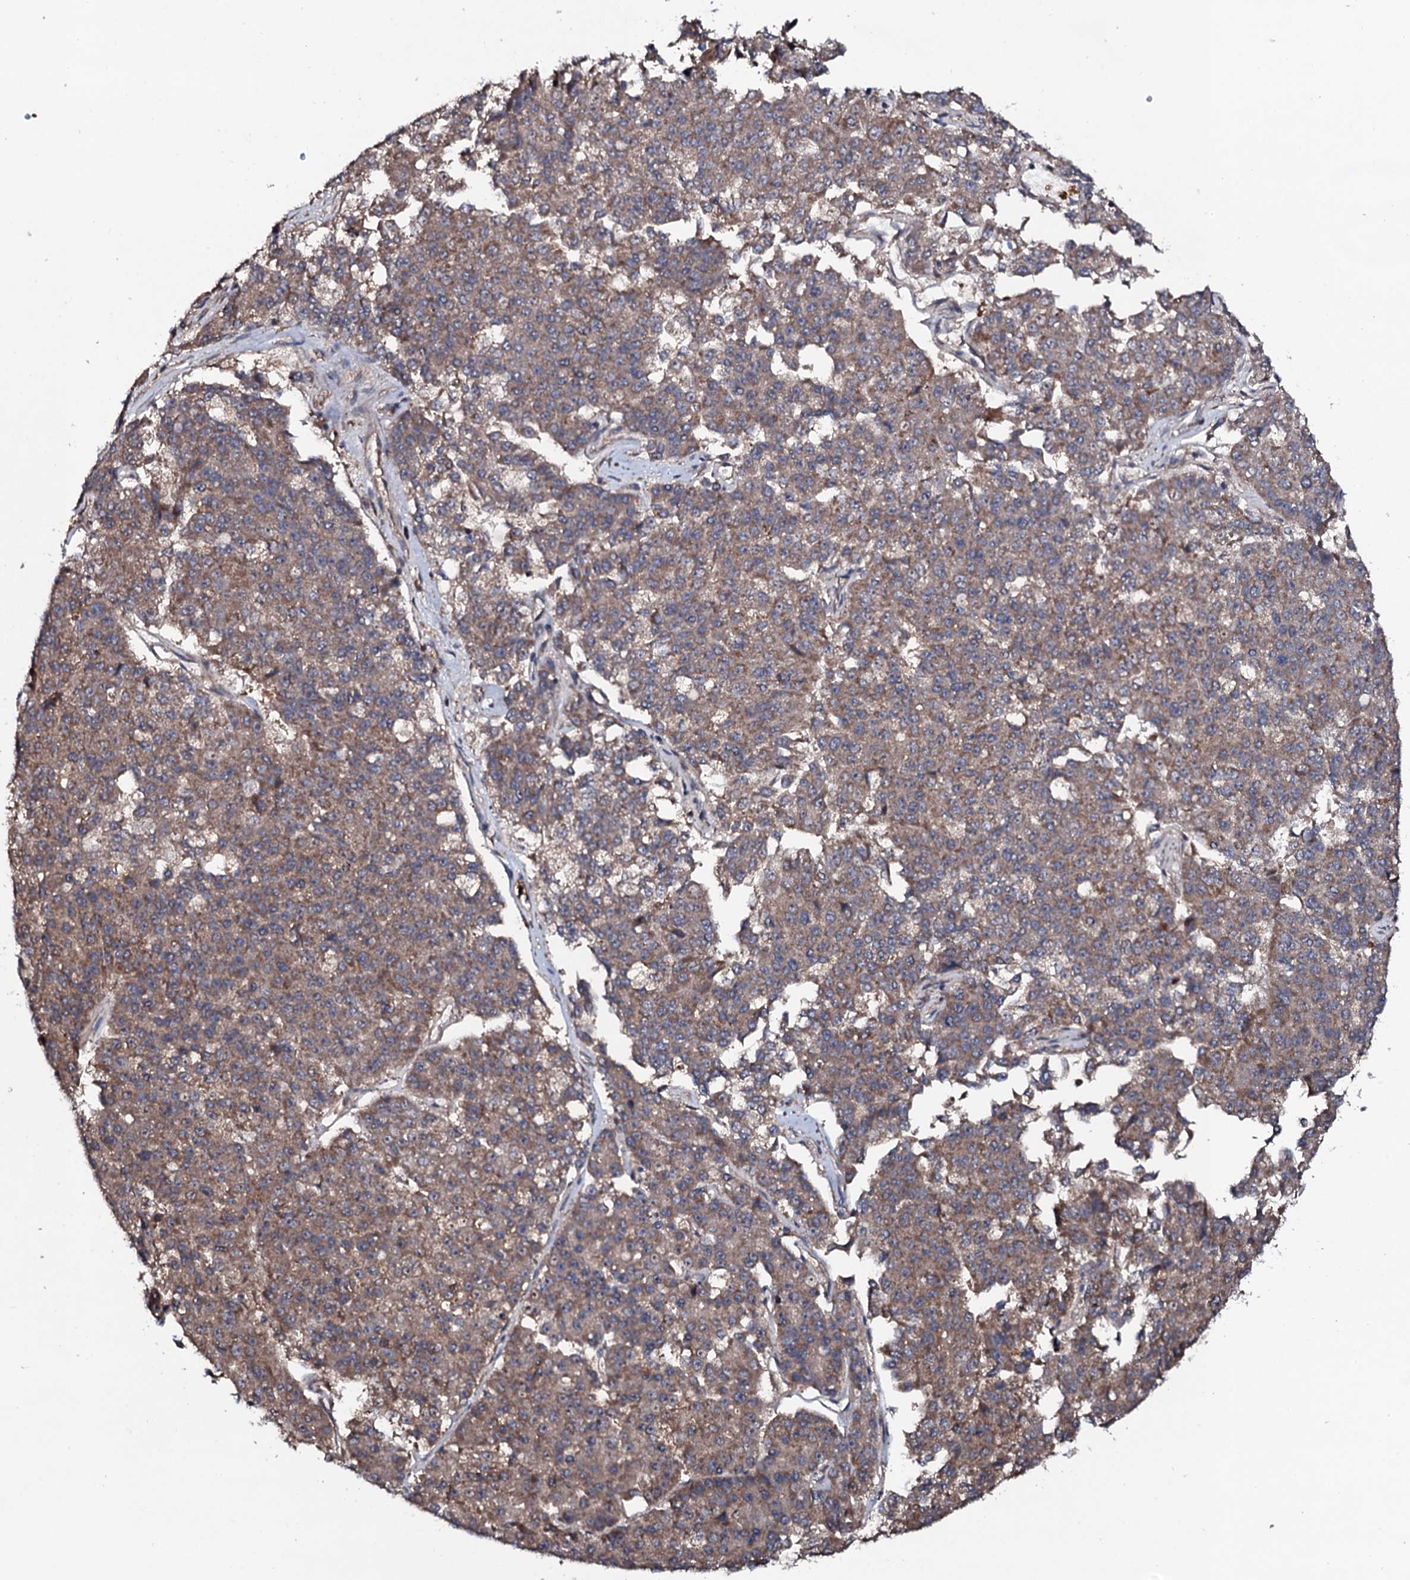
{"staining": {"intensity": "moderate", "quantity": "25%-75%", "location": "cytoplasmic/membranous"}, "tissue": "pancreatic cancer", "cell_type": "Tumor cells", "image_type": "cancer", "snomed": [{"axis": "morphology", "description": "Adenocarcinoma, NOS"}, {"axis": "topography", "description": "Pancreas"}], "caption": "DAB (3,3'-diaminobenzidine) immunohistochemical staining of human pancreatic adenocarcinoma displays moderate cytoplasmic/membranous protein expression in about 25%-75% of tumor cells.", "gene": "COG6", "patient": {"sex": "male", "age": 50}}